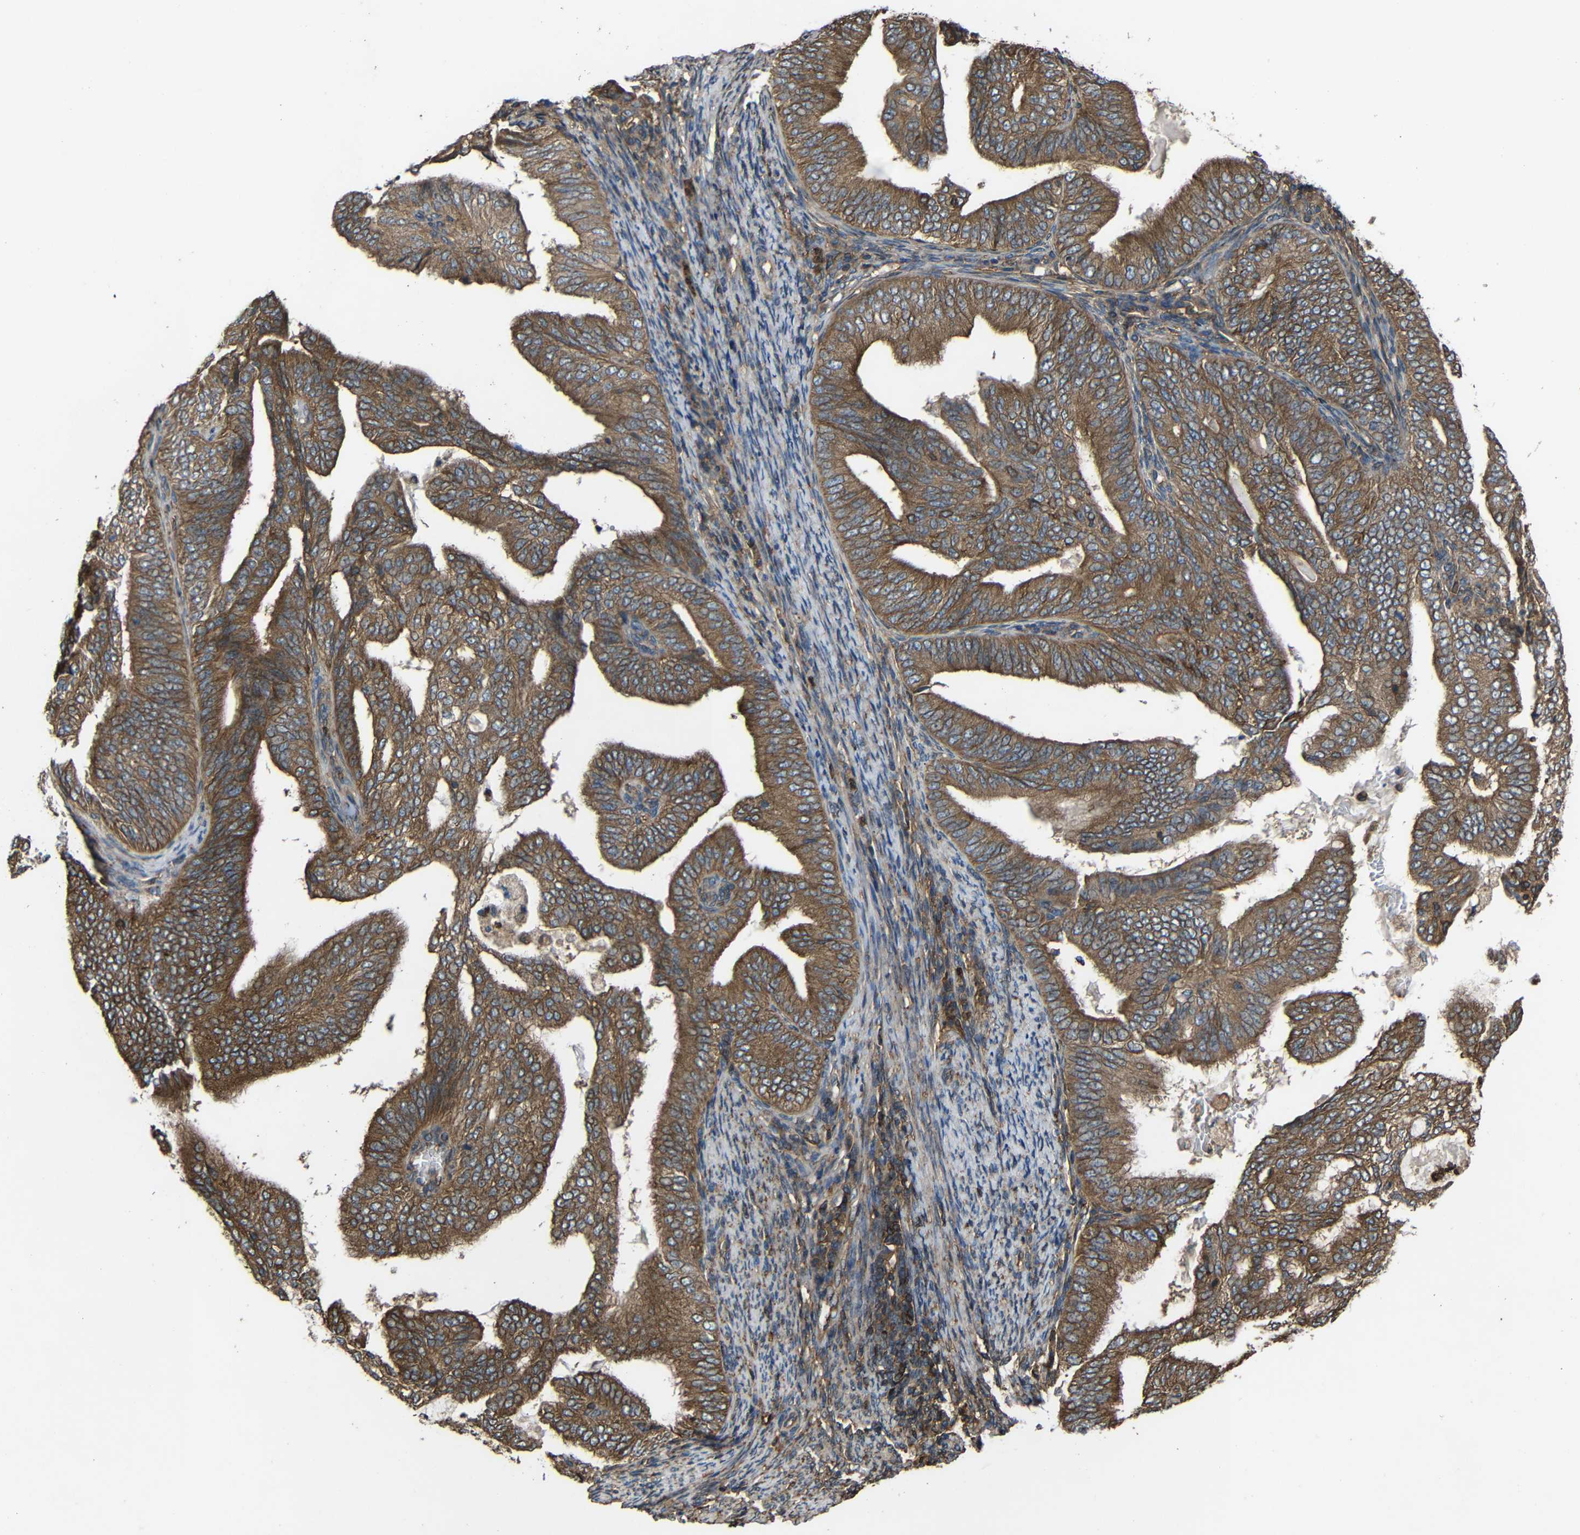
{"staining": {"intensity": "moderate", "quantity": ">75%", "location": "cytoplasmic/membranous"}, "tissue": "endometrial cancer", "cell_type": "Tumor cells", "image_type": "cancer", "snomed": [{"axis": "morphology", "description": "Adenocarcinoma, NOS"}, {"axis": "topography", "description": "Endometrium"}], "caption": "Tumor cells show moderate cytoplasmic/membranous expression in approximately >75% of cells in endometrial adenocarcinoma.", "gene": "TREM2", "patient": {"sex": "female", "age": 58}}